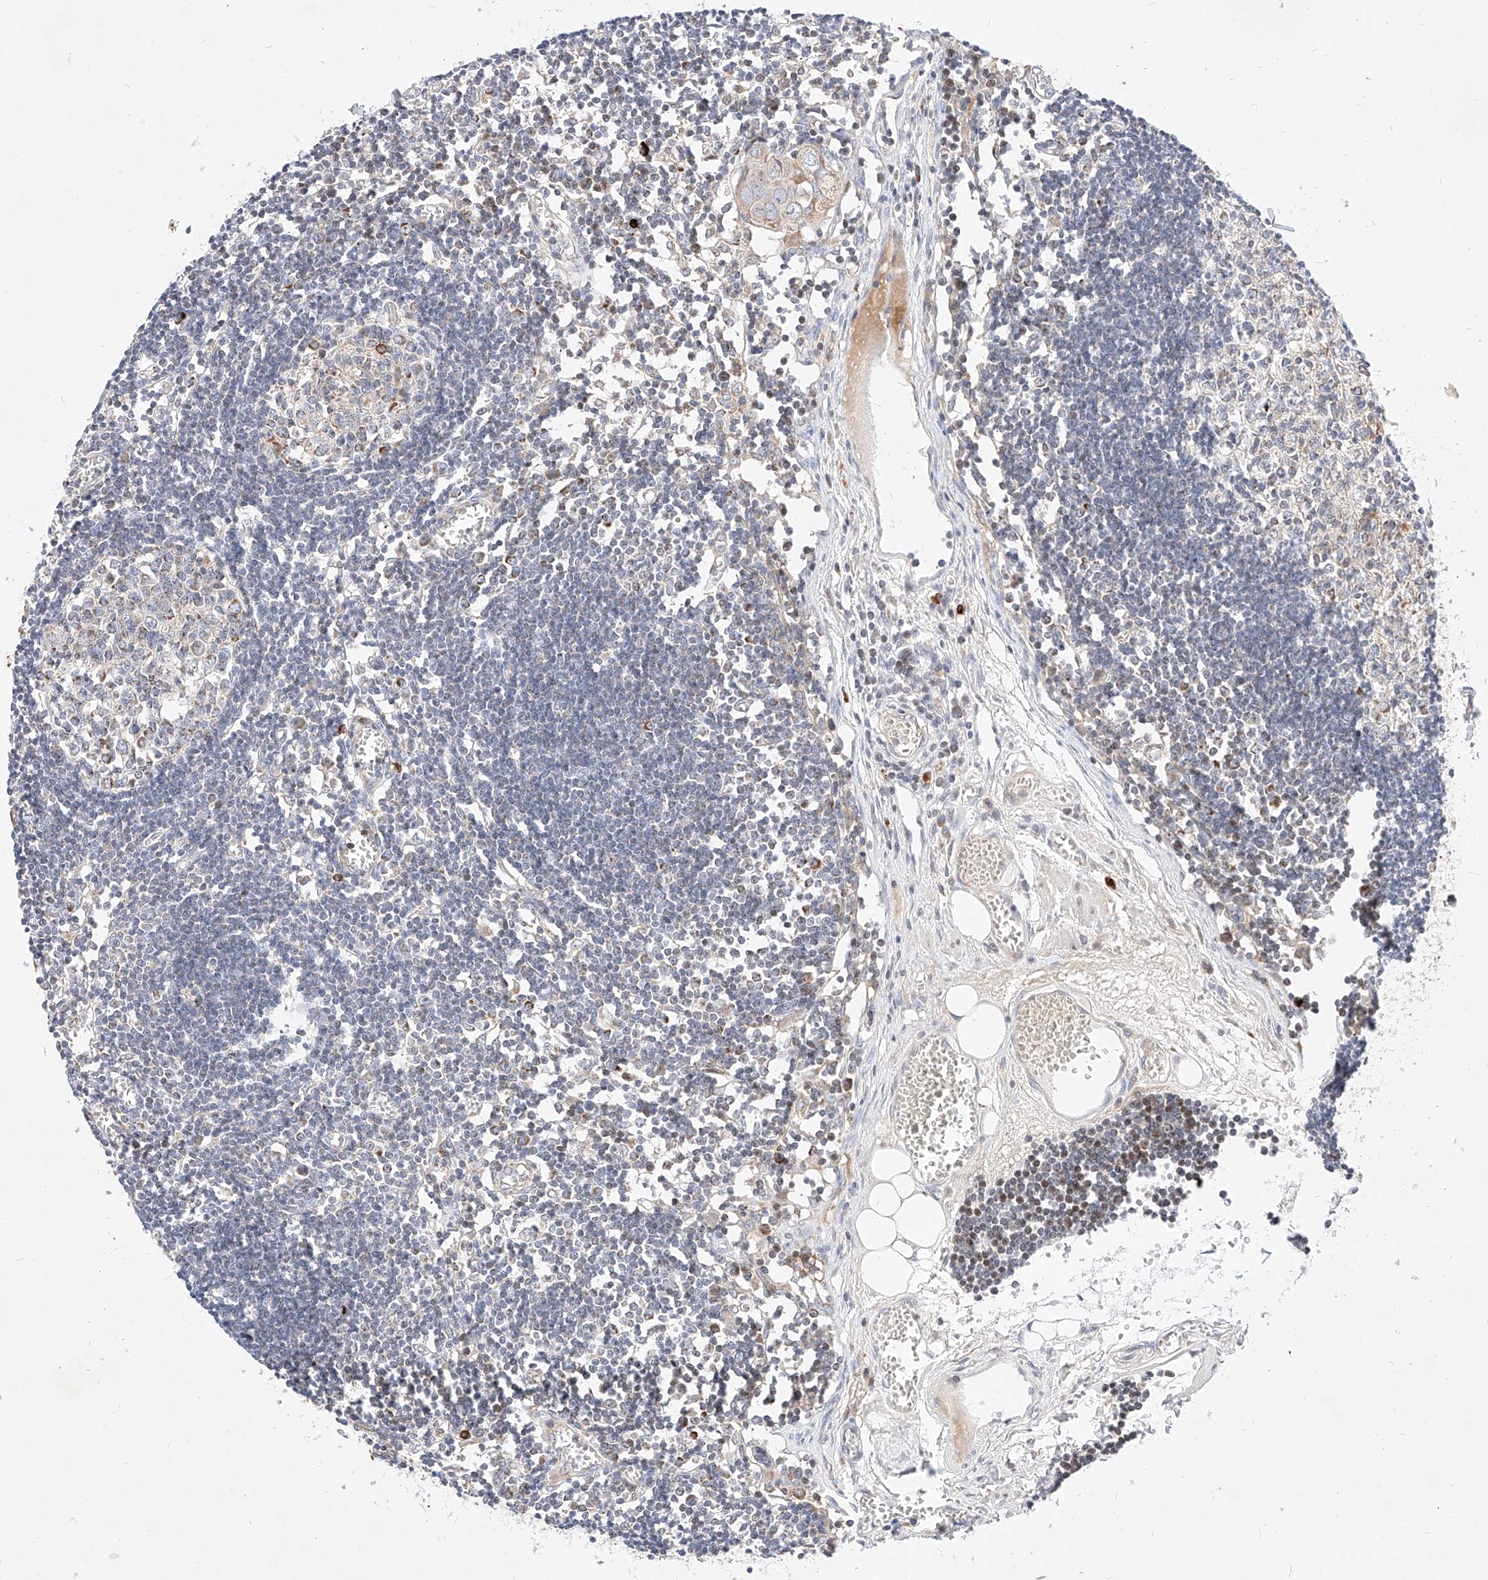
{"staining": {"intensity": "moderate", "quantity": "<25%", "location": "cytoplasmic/membranous"}, "tissue": "lymph node", "cell_type": "Germinal center cells", "image_type": "normal", "snomed": [{"axis": "morphology", "description": "Normal tissue, NOS"}, {"axis": "topography", "description": "Lymph node"}], "caption": "A brown stain shows moderate cytoplasmic/membranous positivity of a protein in germinal center cells of benign human lymph node. The protein of interest is stained brown, and the nuclei are stained in blue (DAB IHC with brightfield microscopy, high magnification).", "gene": "OSGEPL1", "patient": {"sex": "female", "age": 11}}